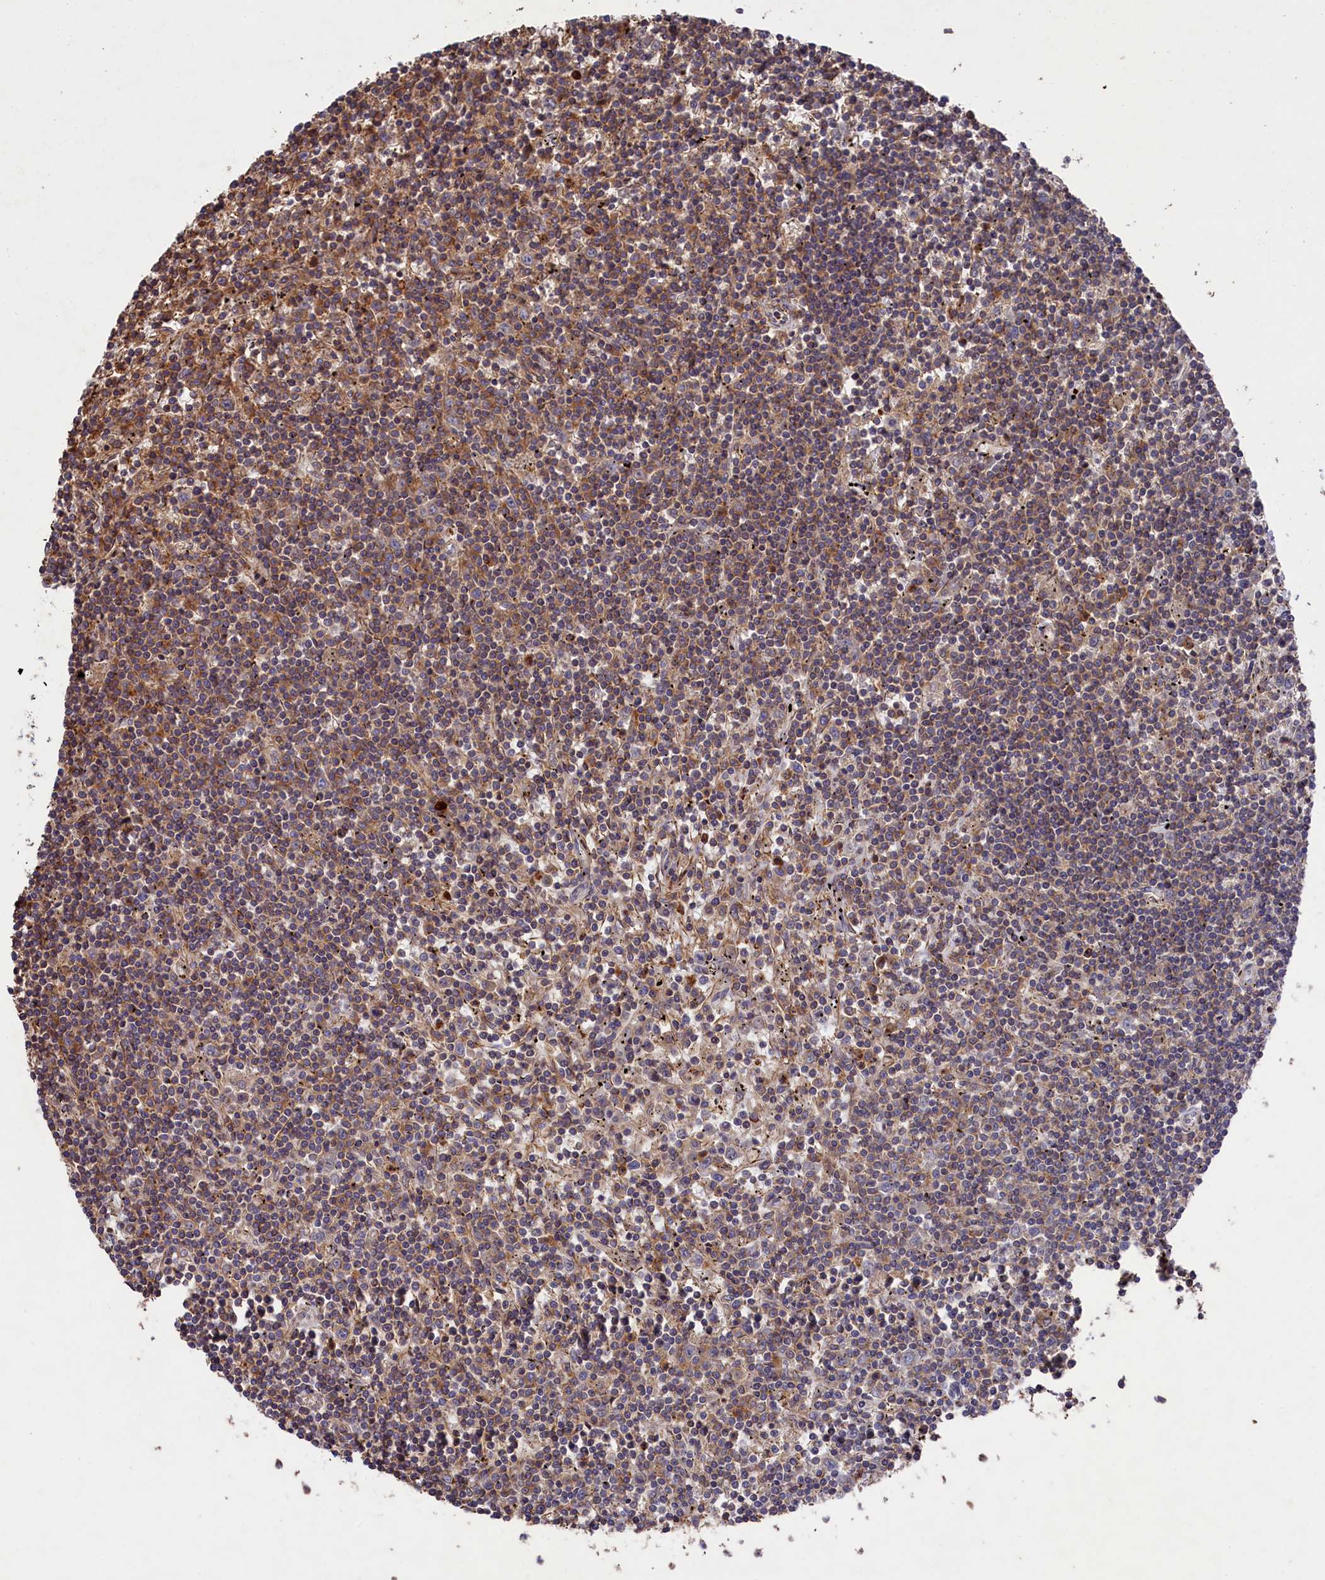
{"staining": {"intensity": "weak", "quantity": "25%-75%", "location": "cytoplasmic/membranous"}, "tissue": "lymphoma", "cell_type": "Tumor cells", "image_type": "cancer", "snomed": [{"axis": "morphology", "description": "Malignant lymphoma, non-Hodgkin's type, Low grade"}, {"axis": "topography", "description": "Spleen"}], "caption": "Immunohistochemistry (IHC) (DAB) staining of lymphoma demonstrates weak cytoplasmic/membranous protein expression in approximately 25%-75% of tumor cells.", "gene": "RAPSN", "patient": {"sex": "male", "age": 76}}